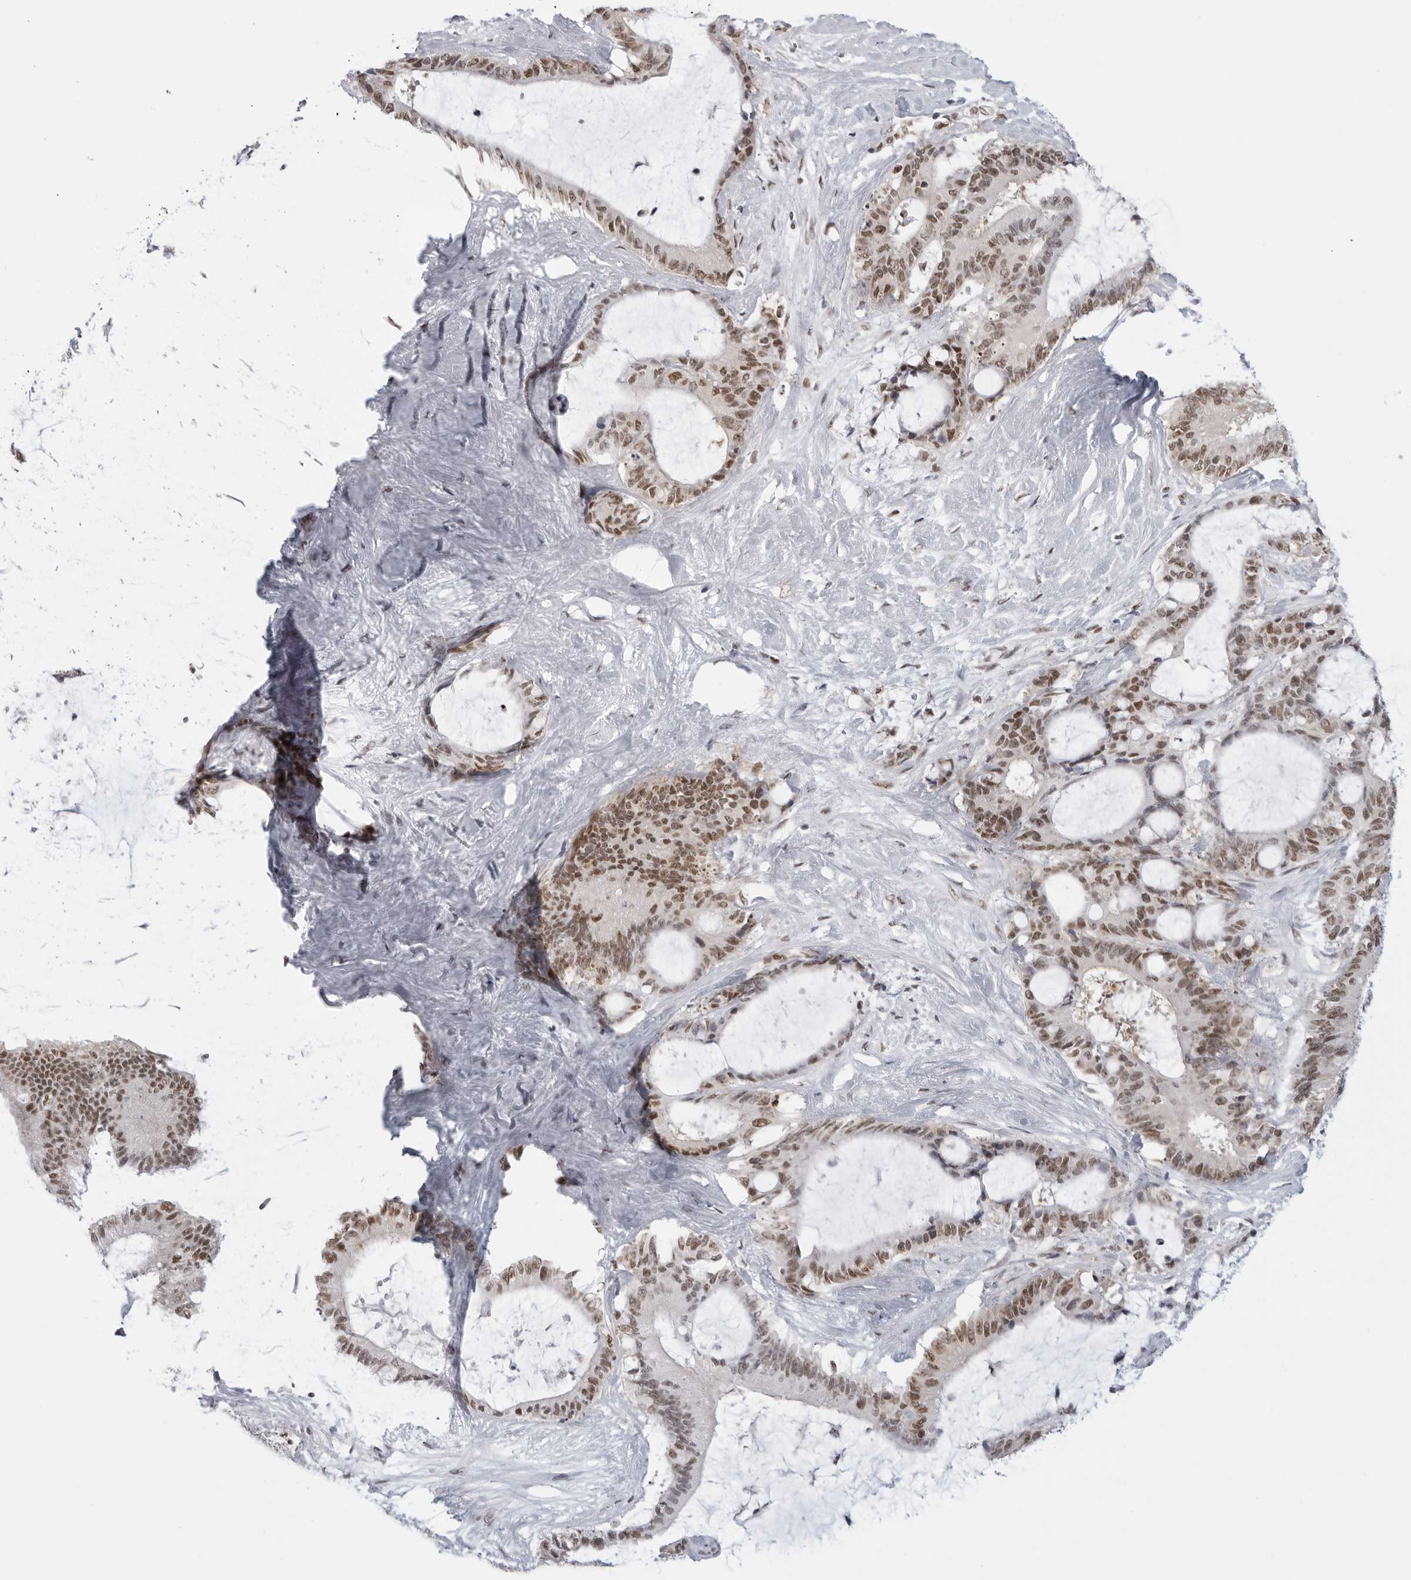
{"staining": {"intensity": "moderate", "quantity": ">75%", "location": "nuclear"}, "tissue": "liver cancer", "cell_type": "Tumor cells", "image_type": "cancer", "snomed": [{"axis": "morphology", "description": "Normal tissue, NOS"}, {"axis": "morphology", "description": "Cholangiocarcinoma"}, {"axis": "topography", "description": "Liver"}, {"axis": "topography", "description": "Peripheral nerve tissue"}], "caption": "DAB immunohistochemical staining of liver cancer (cholangiocarcinoma) displays moderate nuclear protein expression in approximately >75% of tumor cells. The staining was performed using DAB (3,3'-diaminobenzidine), with brown indicating positive protein expression. Nuclei are stained blue with hematoxylin.", "gene": "RPA2", "patient": {"sex": "female", "age": 73}}